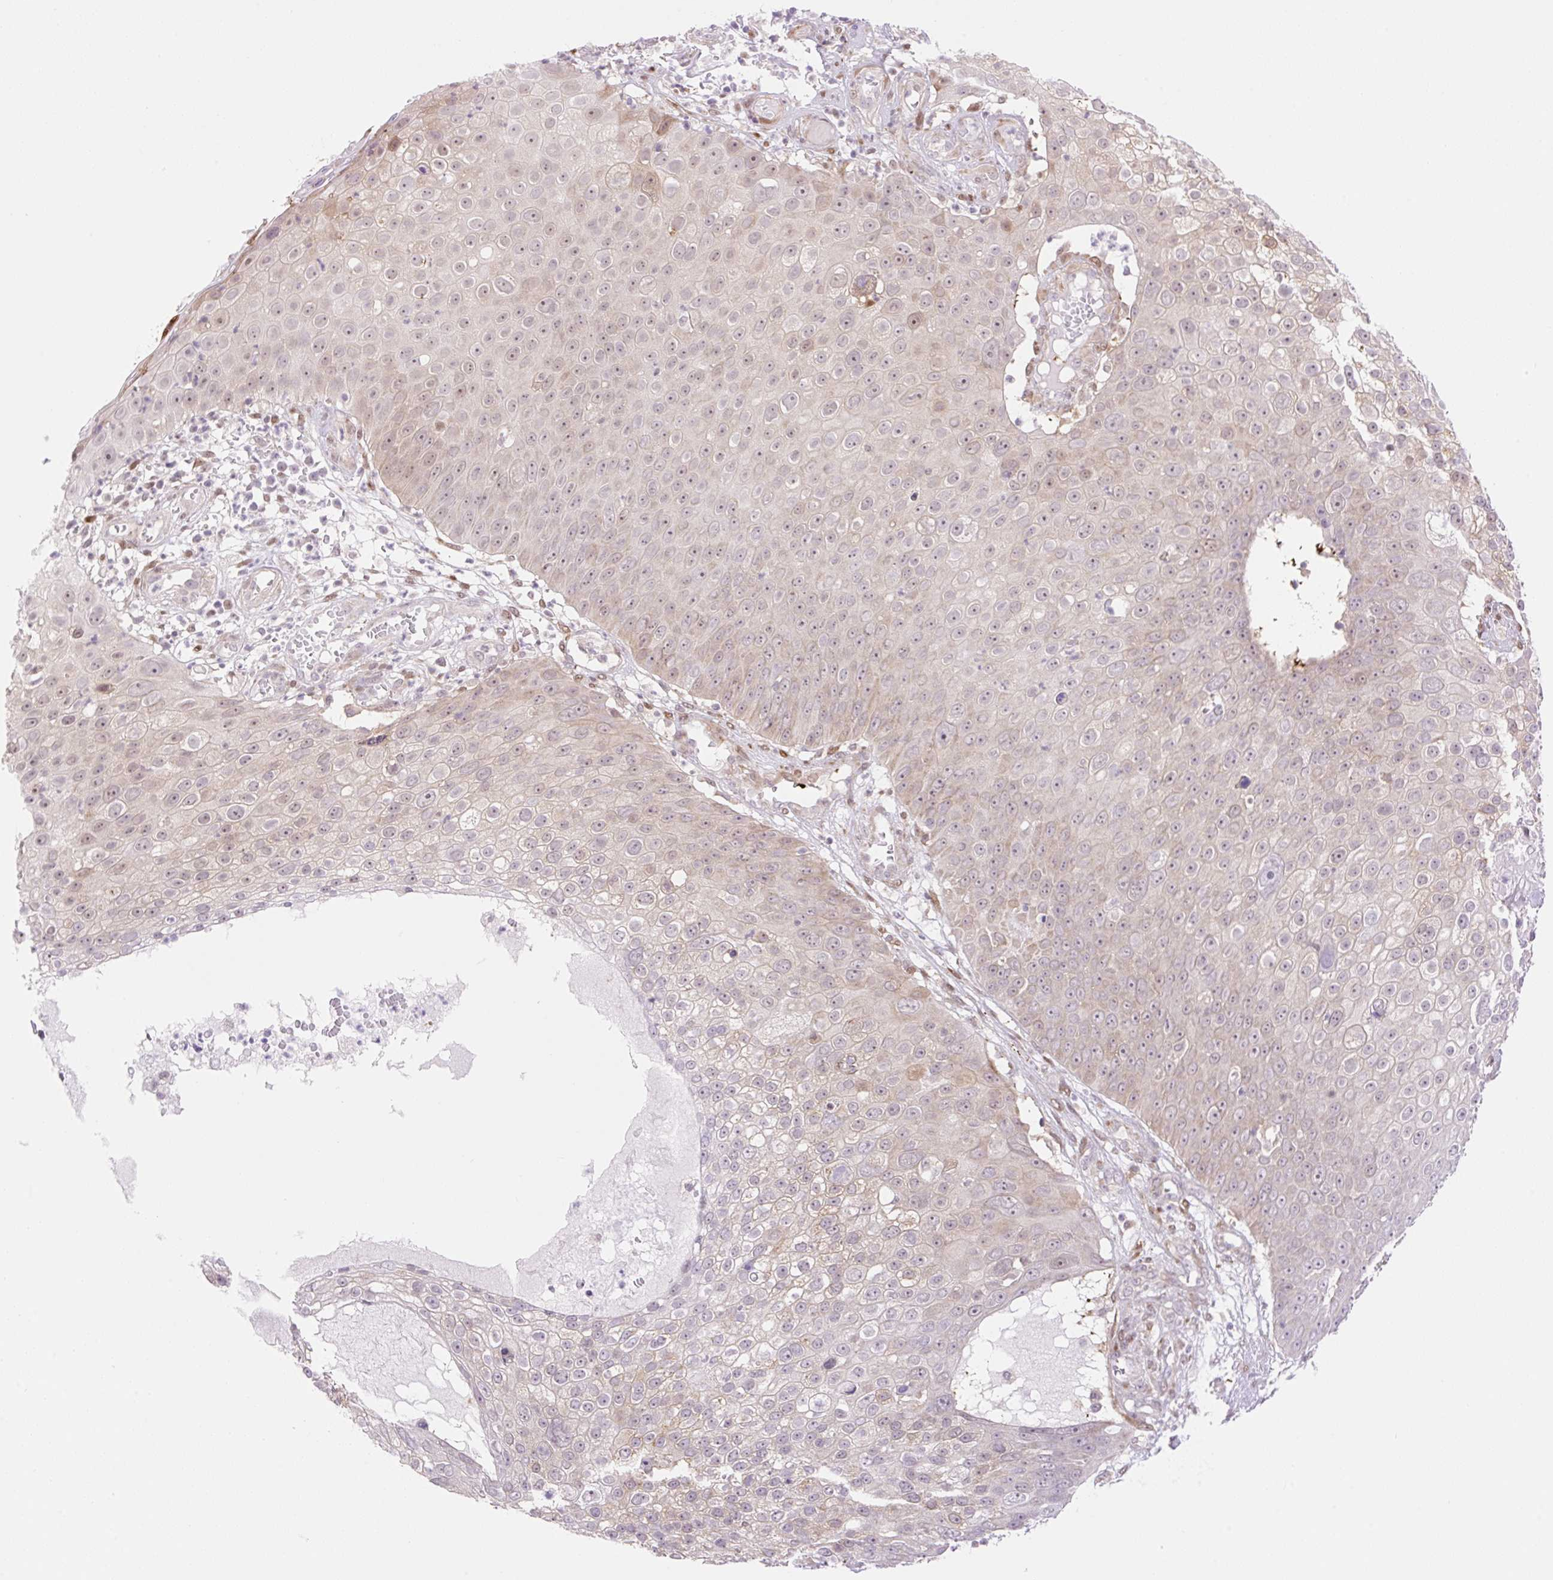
{"staining": {"intensity": "weak", "quantity": "<25%", "location": "cytoplasmic/membranous,nuclear"}, "tissue": "skin cancer", "cell_type": "Tumor cells", "image_type": "cancer", "snomed": [{"axis": "morphology", "description": "Squamous cell carcinoma, NOS"}, {"axis": "topography", "description": "Skin"}], "caption": "A high-resolution micrograph shows immunohistochemistry (IHC) staining of squamous cell carcinoma (skin), which exhibits no significant expression in tumor cells.", "gene": "ZFP41", "patient": {"sex": "male", "age": 71}}